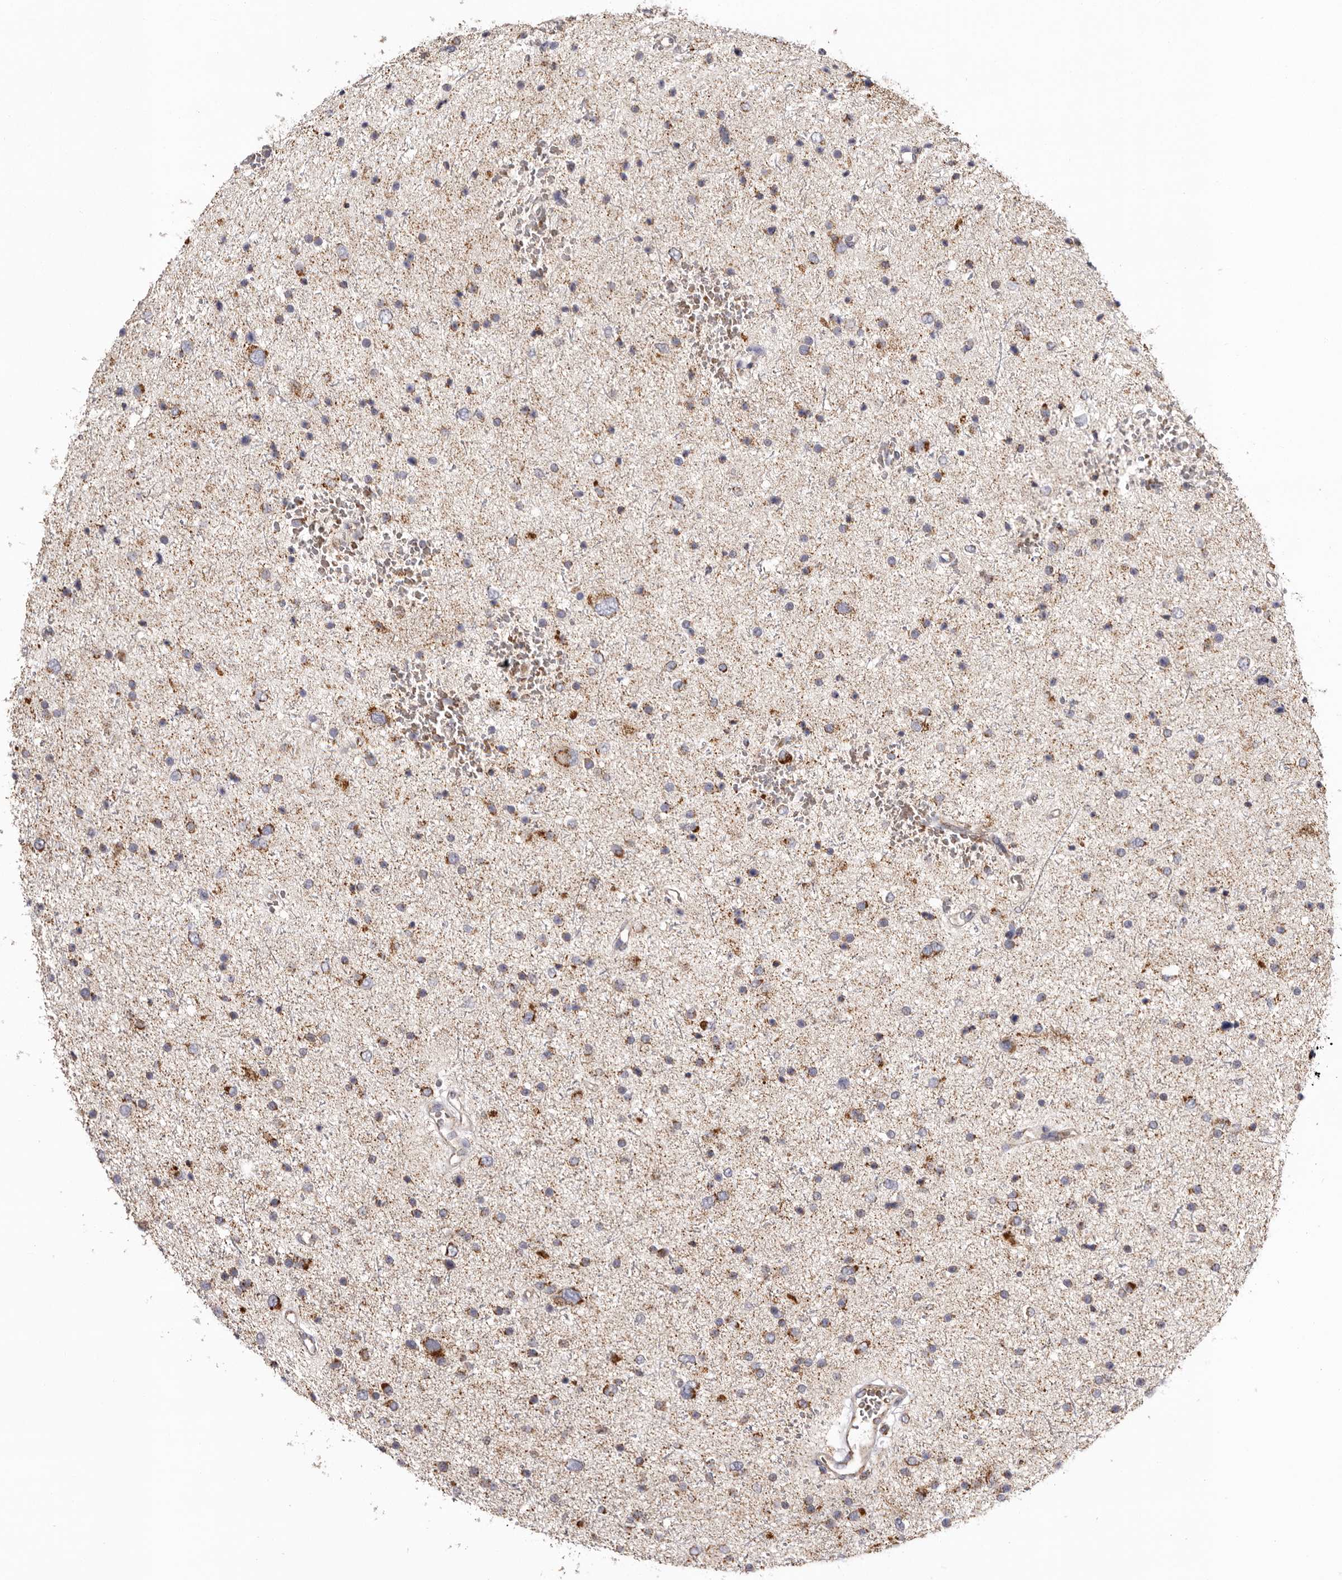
{"staining": {"intensity": "moderate", "quantity": "<25%", "location": "cytoplasmic/membranous"}, "tissue": "glioma", "cell_type": "Tumor cells", "image_type": "cancer", "snomed": [{"axis": "morphology", "description": "Glioma, malignant, Low grade"}, {"axis": "topography", "description": "Brain"}], "caption": "Immunohistochemistry of human glioma shows low levels of moderate cytoplasmic/membranous positivity in about <25% of tumor cells.", "gene": "MECR", "patient": {"sex": "female", "age": 37}}